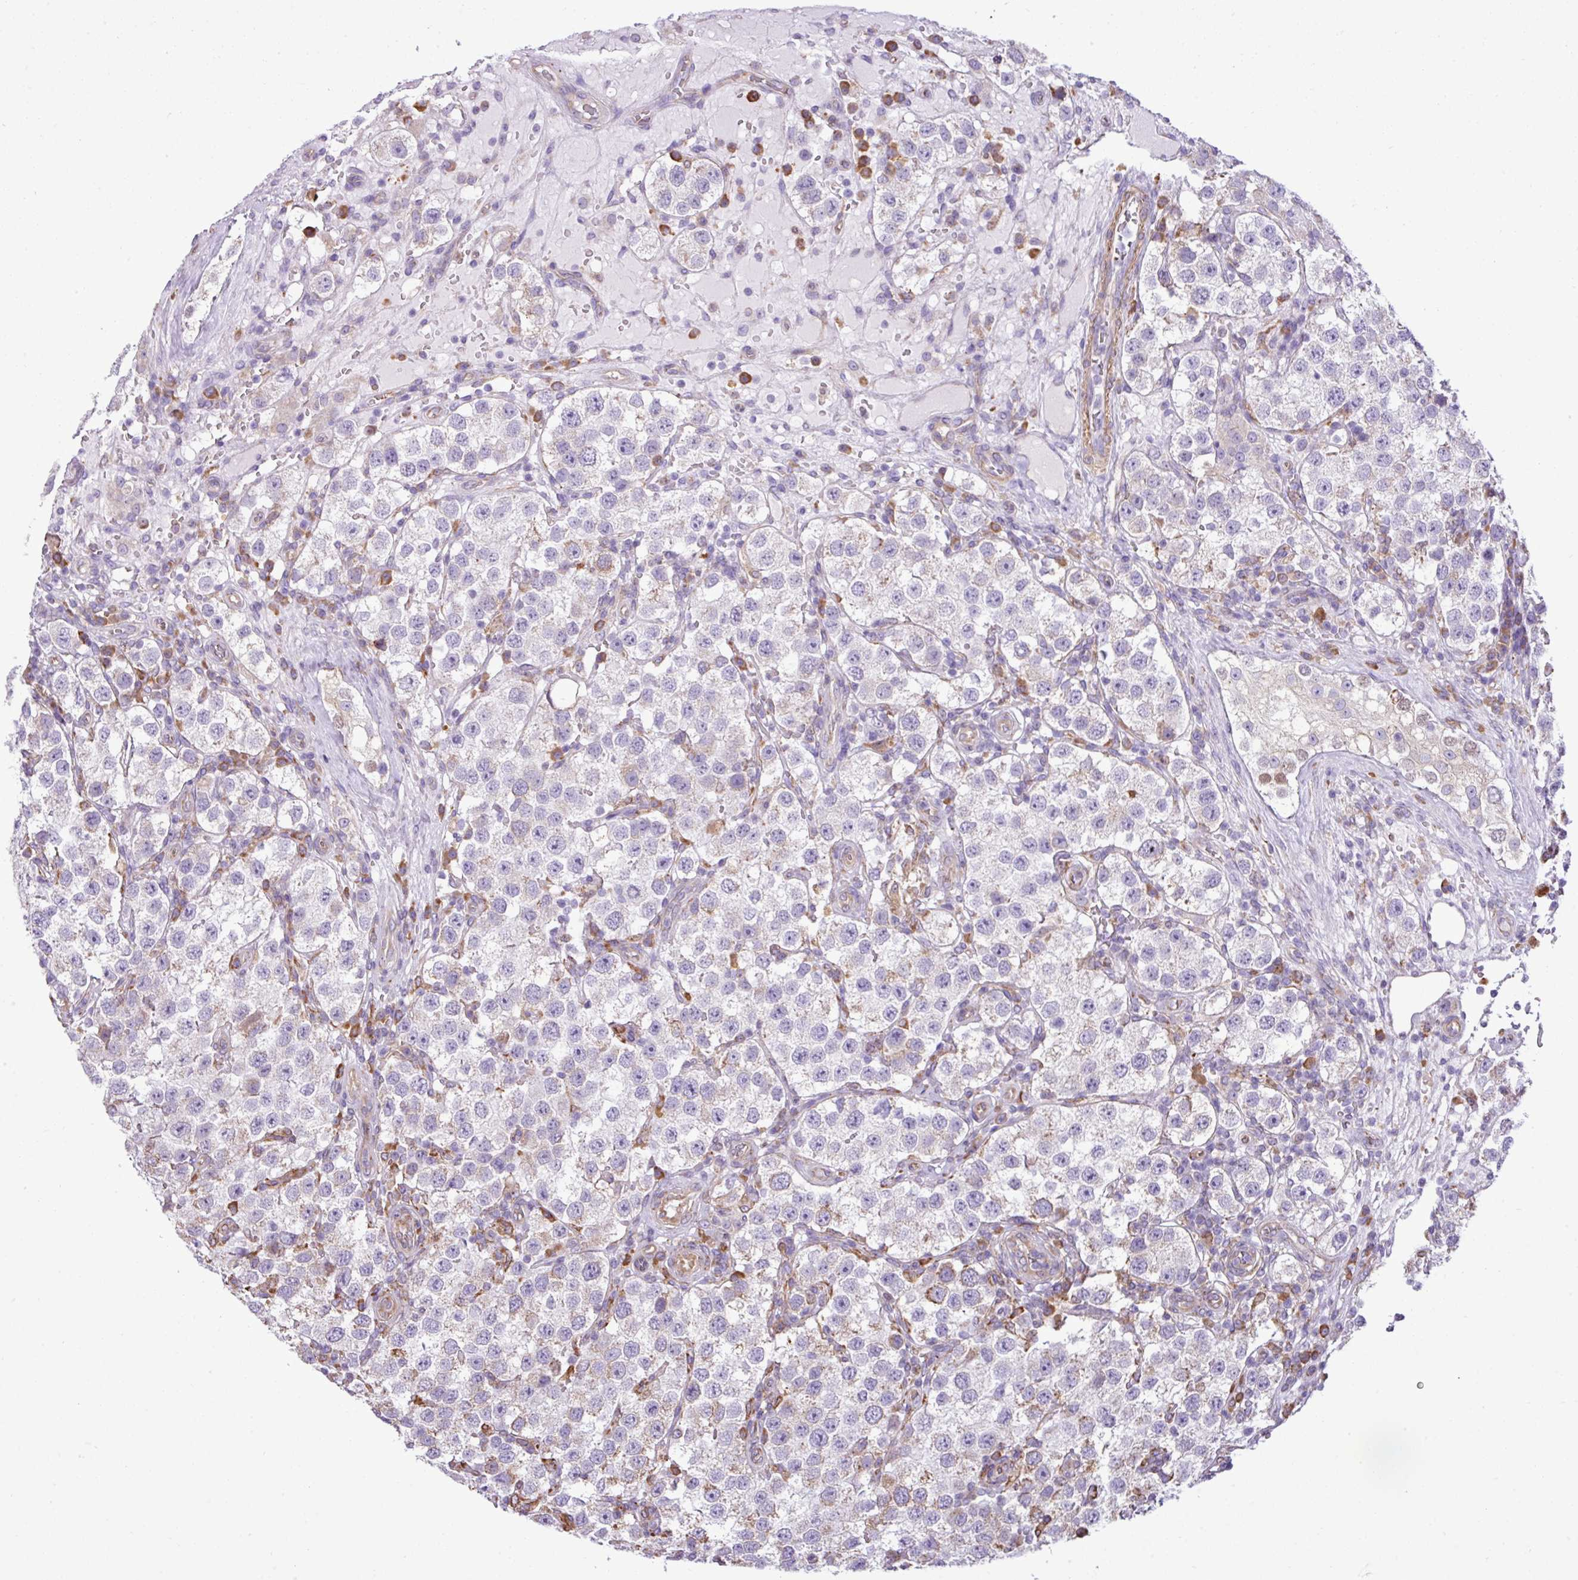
{"staining": {"intensity": "negative", "quantity": "none", "location": "none"}, "tissue": "testis cancer", "cell_type": "Tumor cells", "image_type": "cancer", "snomed": [{"axis": "morphology", "description": "Seminoma, NOS"}, {"axis": "topography", "description": "Testis"}], "caption": "An immunohistochemistry photomicrograph of testis cancer is shown. There is no staining in tumor cells of testis cancer.", "gene": "ZSCAN5A", "patient": {"sex": "male", "age": 37}}